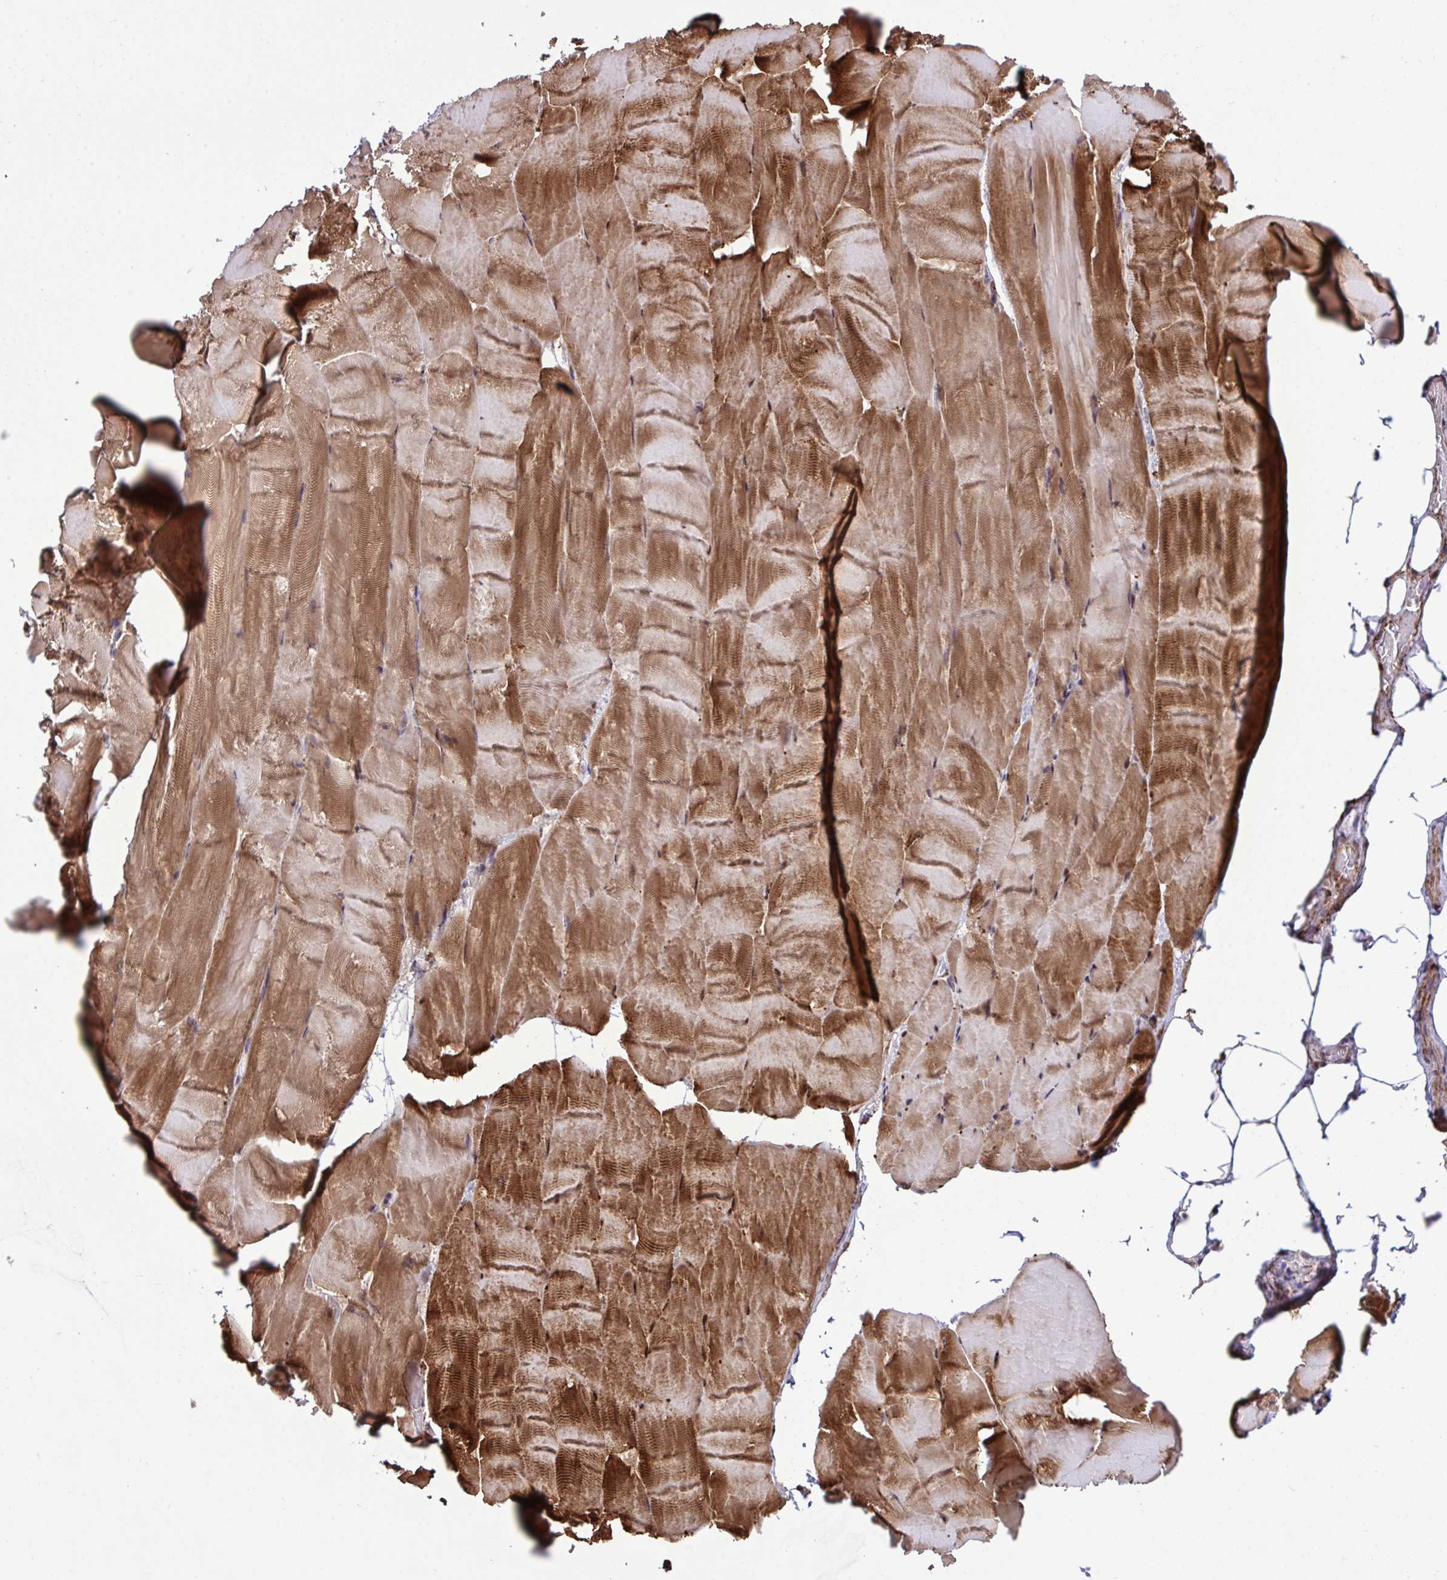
{"staining": {"intensity": "strong", "quantity": ">75%", "location": "cytoplasmic/membranous"}, "tissue": "skeletal muscle", "cell_type": "Myocytes", "image_type": "normal", "snomed": [{"axis": "morphology", "description": "Normal tissue, NOS"}, {"axis": "topography", "description": "Skeletal muscle"}], "caption": "The immunohistochemical stain shows strong cytoplasmic/membranous staining in myocytes of benign skeletal muscle. The protein of interest is shown in brown color, while the nuclei are stained blue.", "gene": "SYNPO2L", "patient": {"sex": "female", "age": 64}}